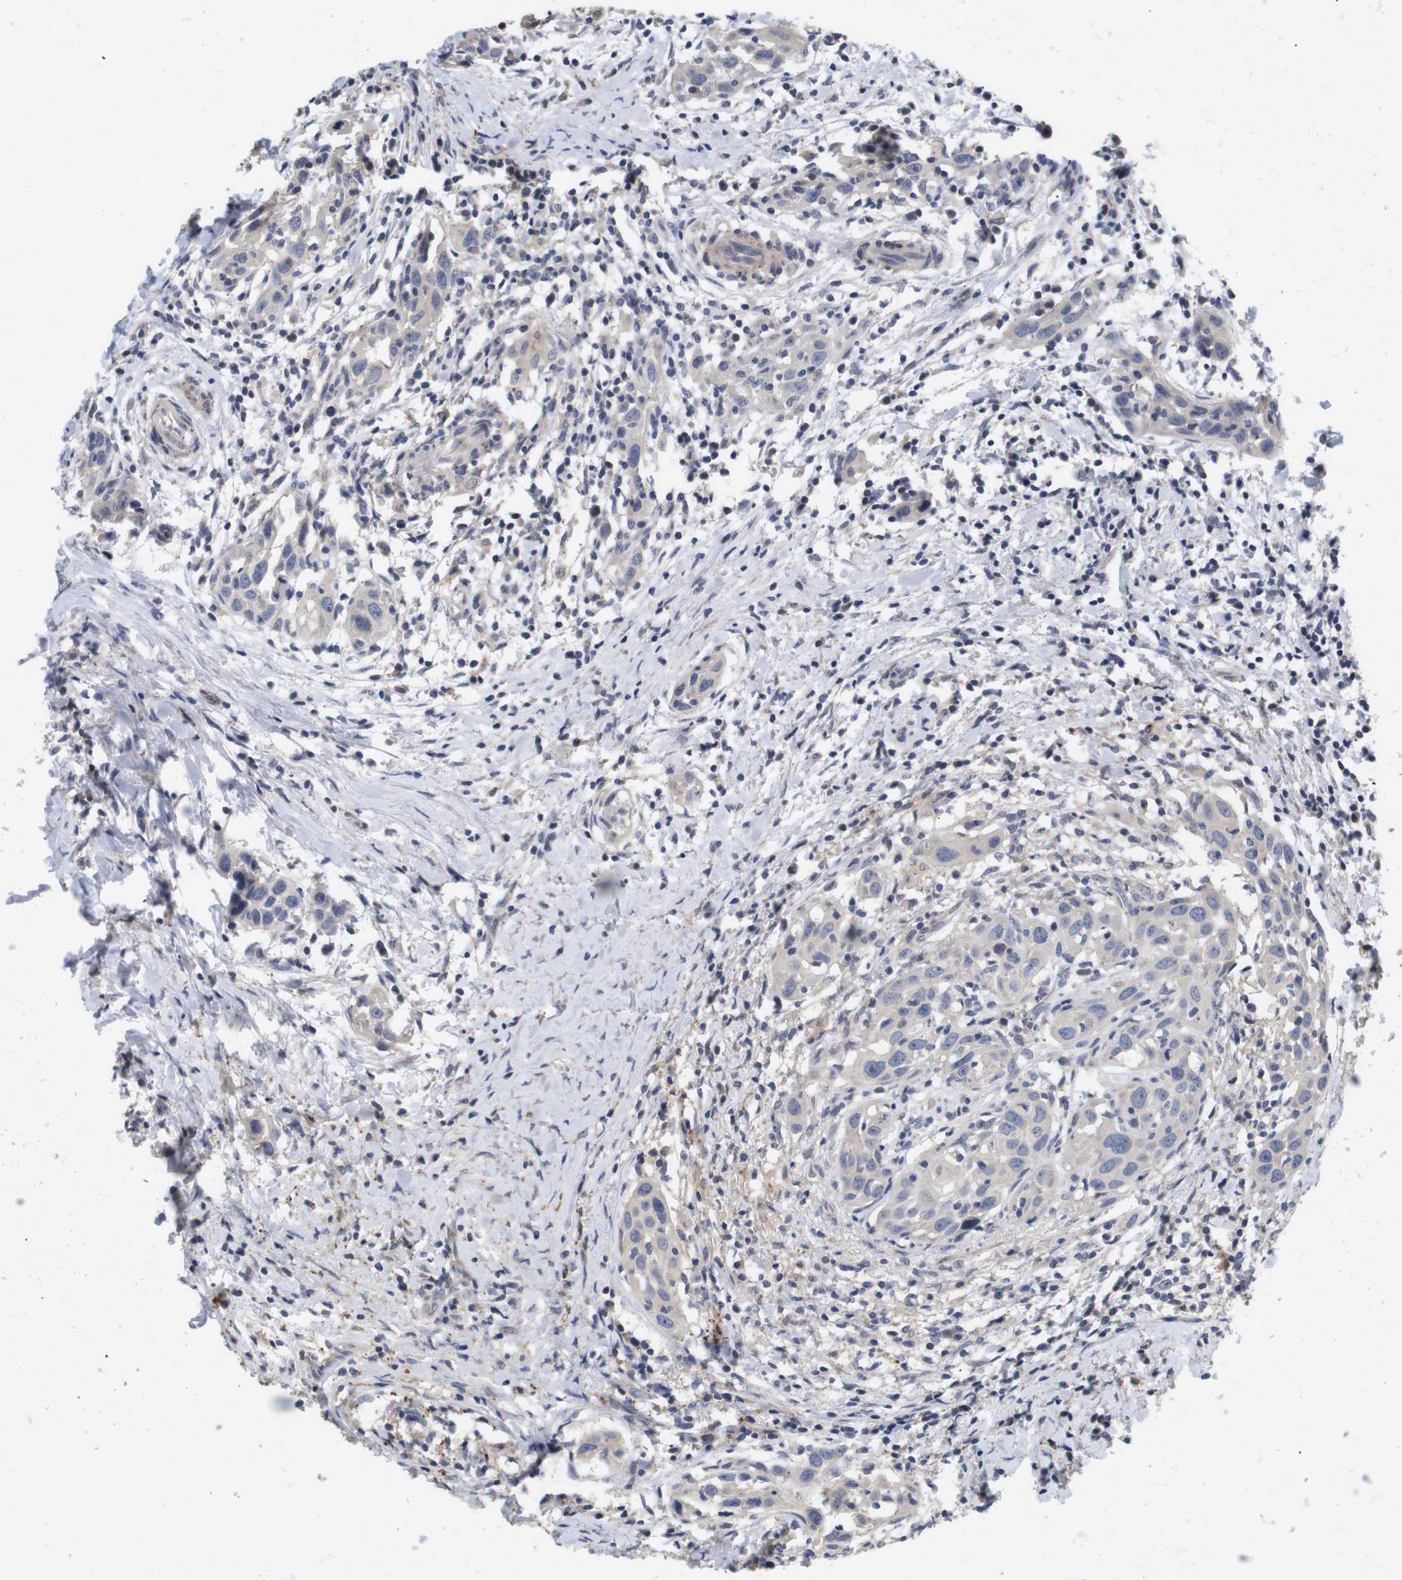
{"staining": {"intensity": "negative", "quantity": "none", "location": "none"}, "tissue": "head and neck cancer", "cell_type": "Tumor cells", "image_type": "cancer", "snomed": [{"axis": "morphology", "description": "Squamous cell carcinoma, NOS"}, {"axis": "topography", "description": "Oral tissue"}, {"axis": "topography", "description": "Head-Neck"}], "caption": "Immunohistochemistry histopathology image of neoplastic tissue: head and neck cancer stained with DAB displays no significant protein staining in tumor cells.", "gene": "SPRY3", "patient": {"sex": "female", "age": 50}}